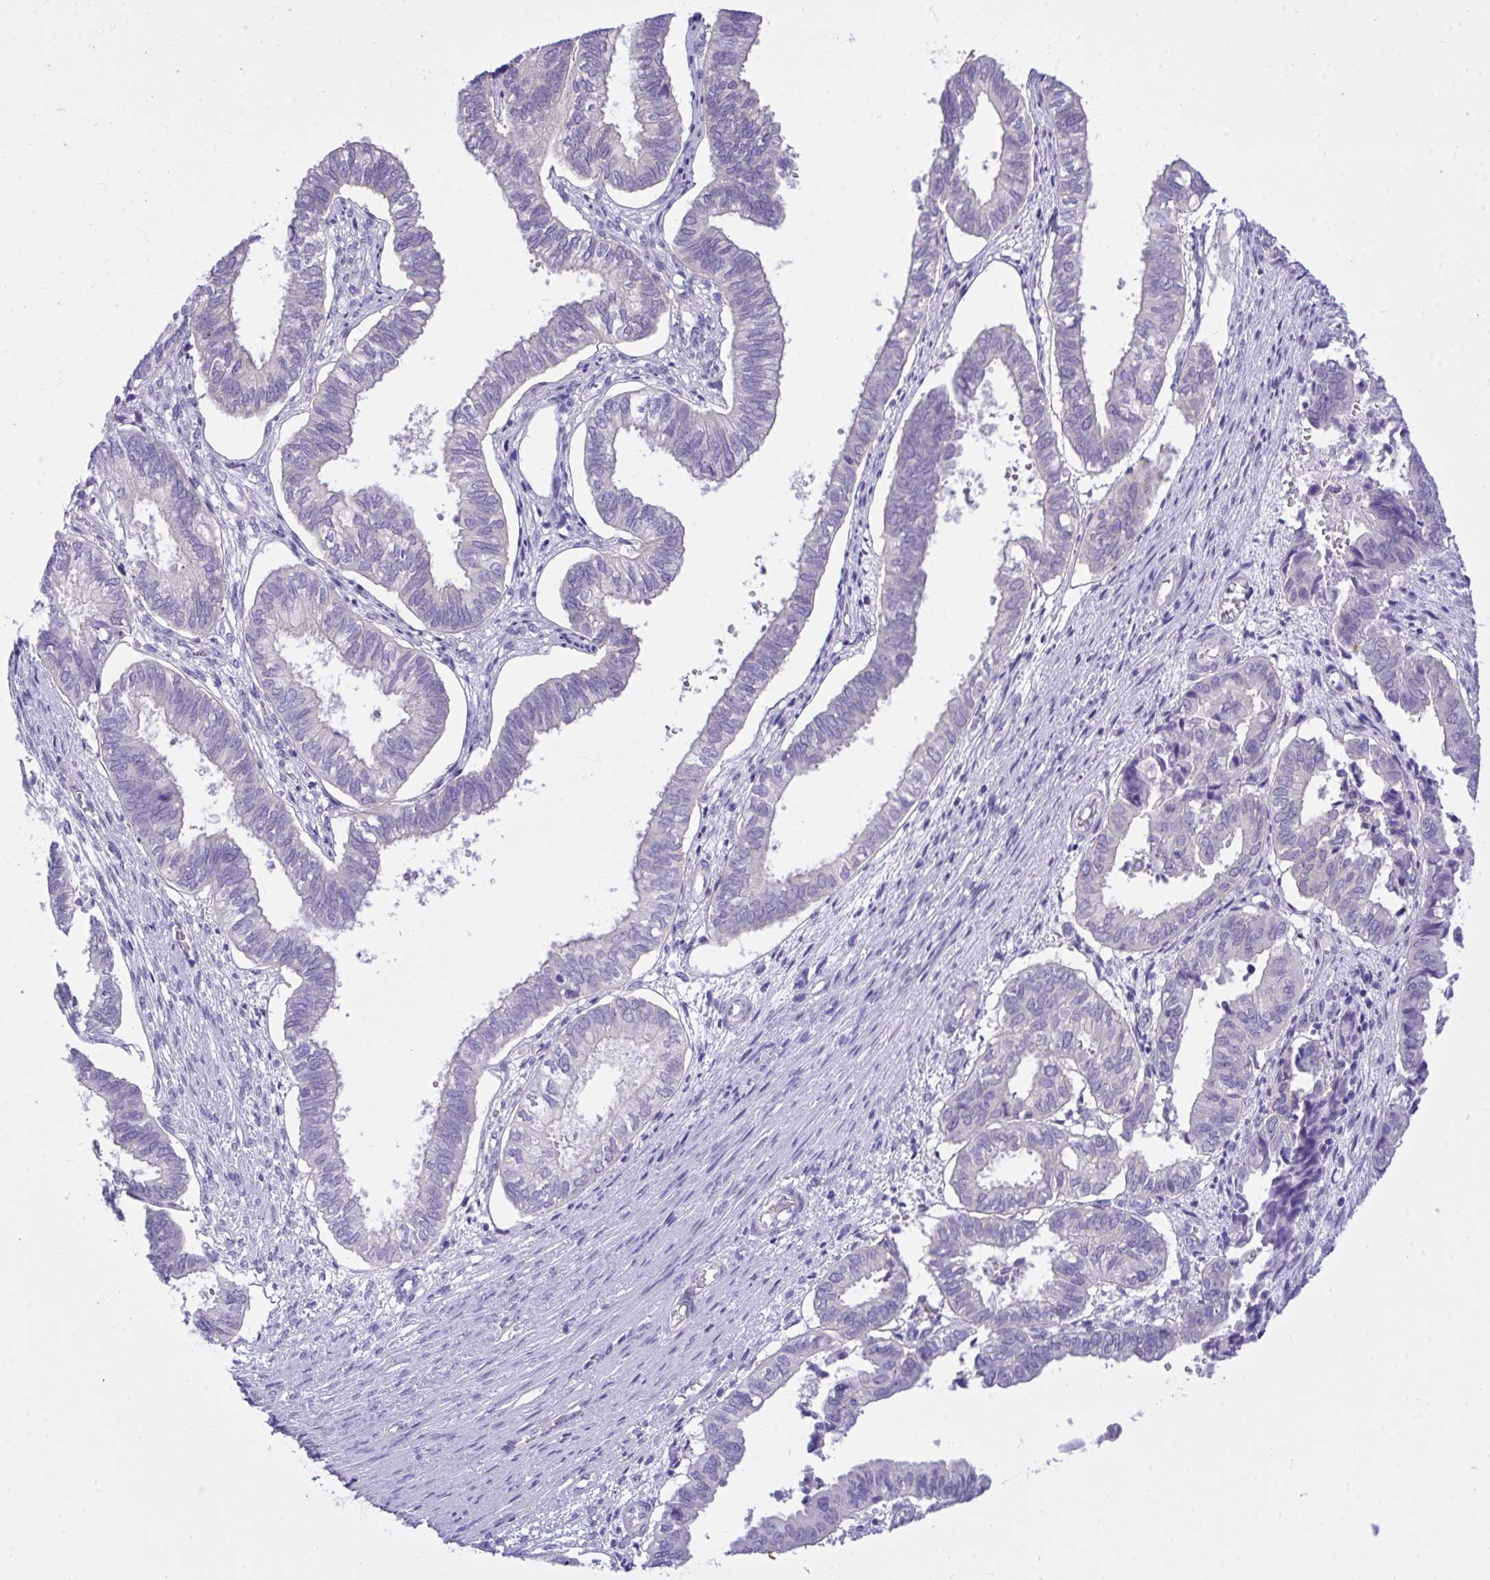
{"staining": {"intensity": "negative", "quantity": "none", "location": "none"}, "tissue": "ovarian cancer", "cell_type": "Tumor cells", "image_type": "cancer", "snomed": [{"axis": "morphology", "description": "Carcinoma, endometroid"}, {"axis": "topography", "description": "Ovary"}], "caption": "Tumor cells are negative for protein expression in human ovarian cancer (endometroid carcinoma).", "gene": "TLN2", "patient": {"sex": "female", "age": 64}}